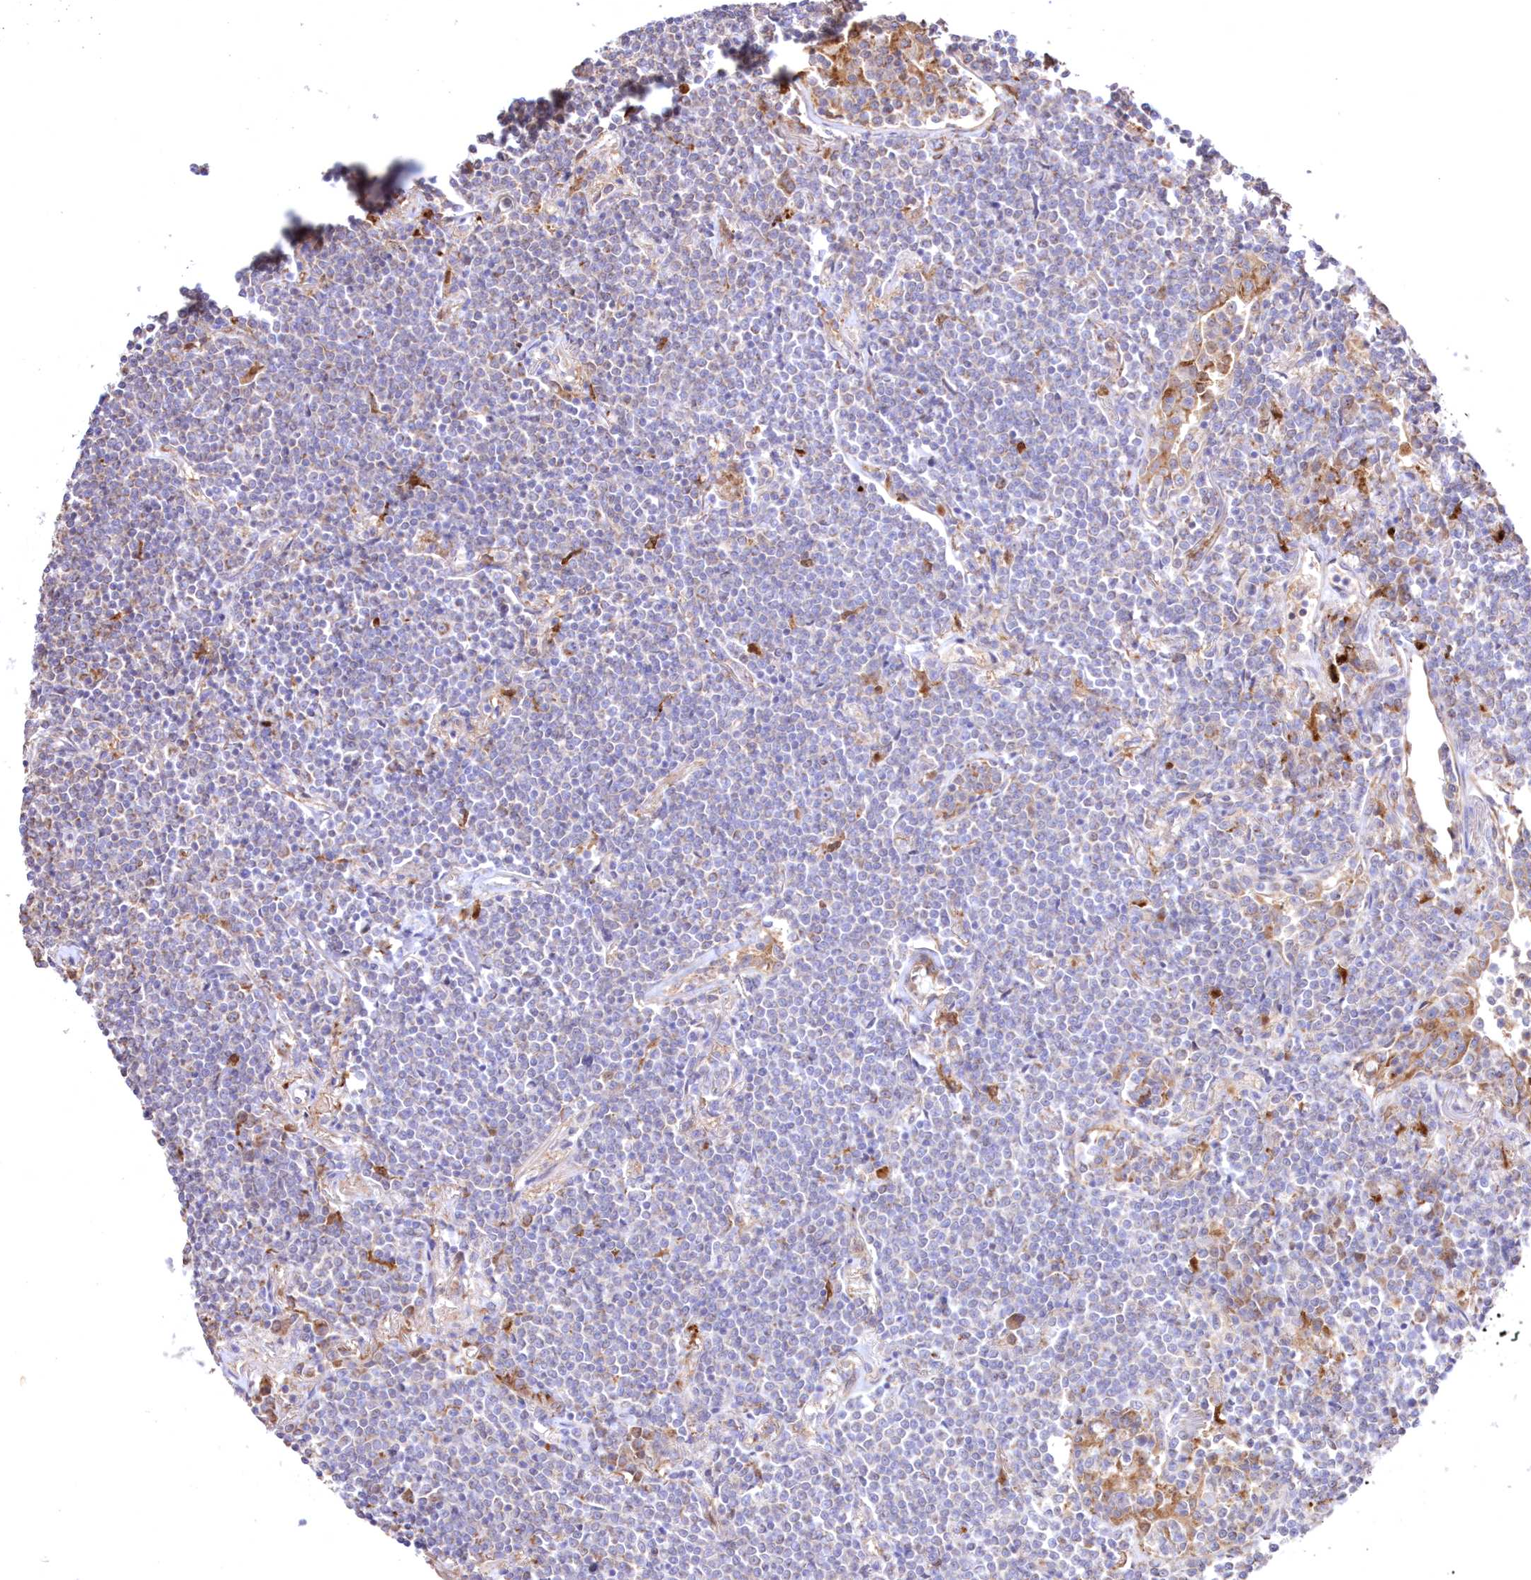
{"staining": {"intensity": "negative", "quantity": "none", "location": "none"}, "tissue": "lymphoma", "cell_type": "Tumor cells", "image_type": "cancer", "snomed": [{"axis": "morphology", "description": "Malignant lymphoma, non-Hodgkin's type, Low grade"}, {"axis": "topography", "description": "Lung"}], "caption": "IHC of human lymphoma shows no expression in tumor cells. (DAB (3,3'-diaminobenzidine) IHC with hematoxylin counter stain).", "gene": "FCHO2", "patient": {"sex": "female", "age": 71}}